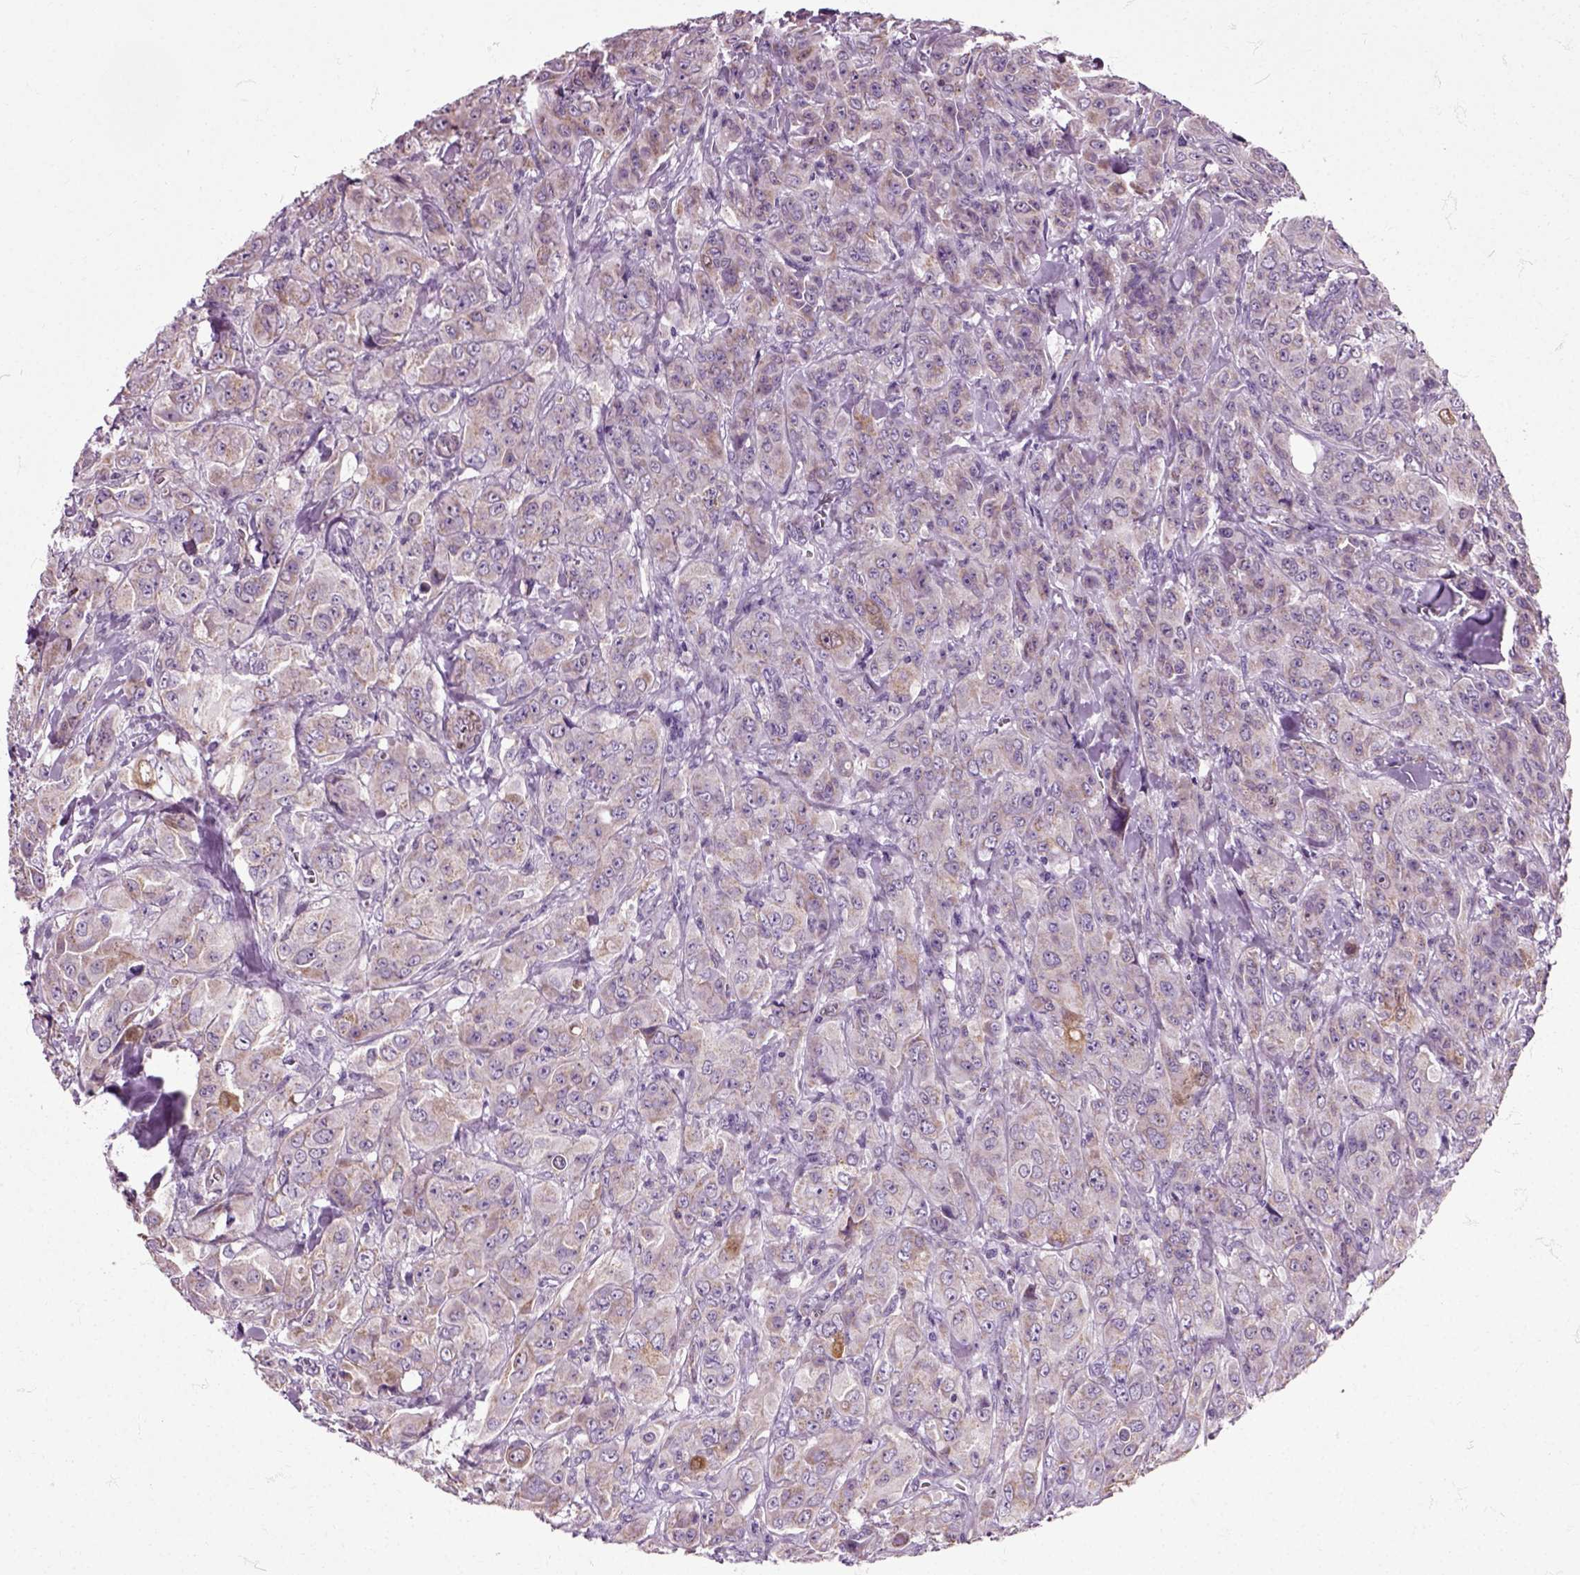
{"staining": {"intensity": "moderate", "quantity": "<25%", "location": "cytoplasmic/membranous"}, "tissue": "breast cancer", "cell_type": "Tumor cells", "image_type": "cancer", "snomed": [{"axis": "morphology", "description": "Duct carcinoma"}, {"axis": "topography", "description": "Breast"}], "caption": "Immunohistochemistry staining of breast cancer, which demonstrates low levels of moderate cytoplasmic/membranous positivity in about <25% of tumor cells indicating moderate cytoplasmic/membranous protein staining. The staining was performed using DAB (brown) for protein detection and nuclei were counterstained in hematoxylin (blue).", "gene": "HSPA2", "patient": {"sex": "female", "age": 43}}